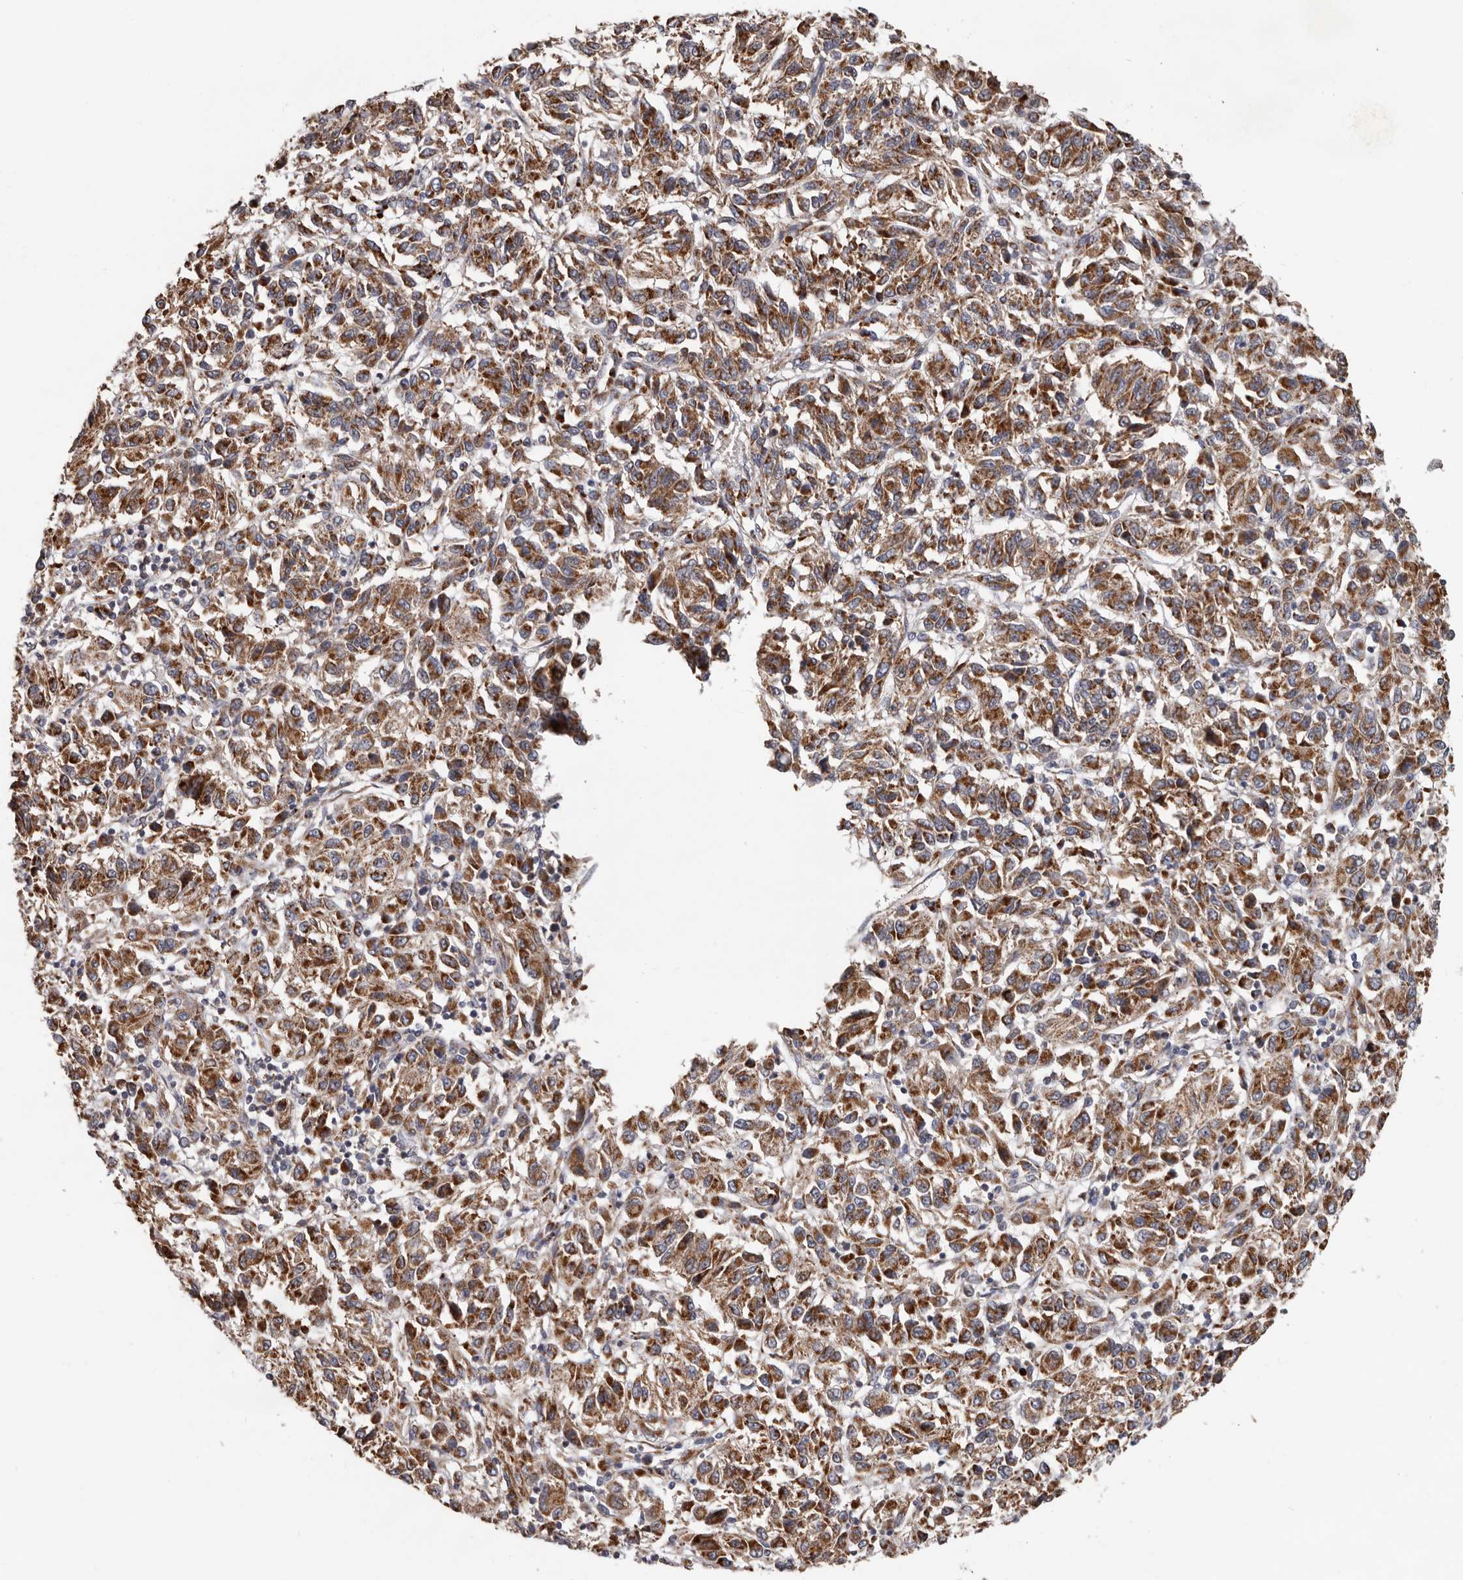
{"staining": {"intensity": "moderate", "quantity": ">75%", "location": "cytoplasmic/membranous"}, "tissue": "melanoma", "cell_type": "Tumor cells", "image_type": "cancer", "snomed": [{"axis": "morphology", "description": "Malignant melanoma, Metastatic site"}, {"axis": "topography", "description": "Lung"}], "caption": "An immunohistochemistry (IHC) histopathology image of neoplastic tissue is shown. Protein staining in brown labels moderate cytoplasmic/membranous positivity in melanoma within tumor cells.", "gene": "MRPL18", "patient": {"sex": "male", "age": 64}}